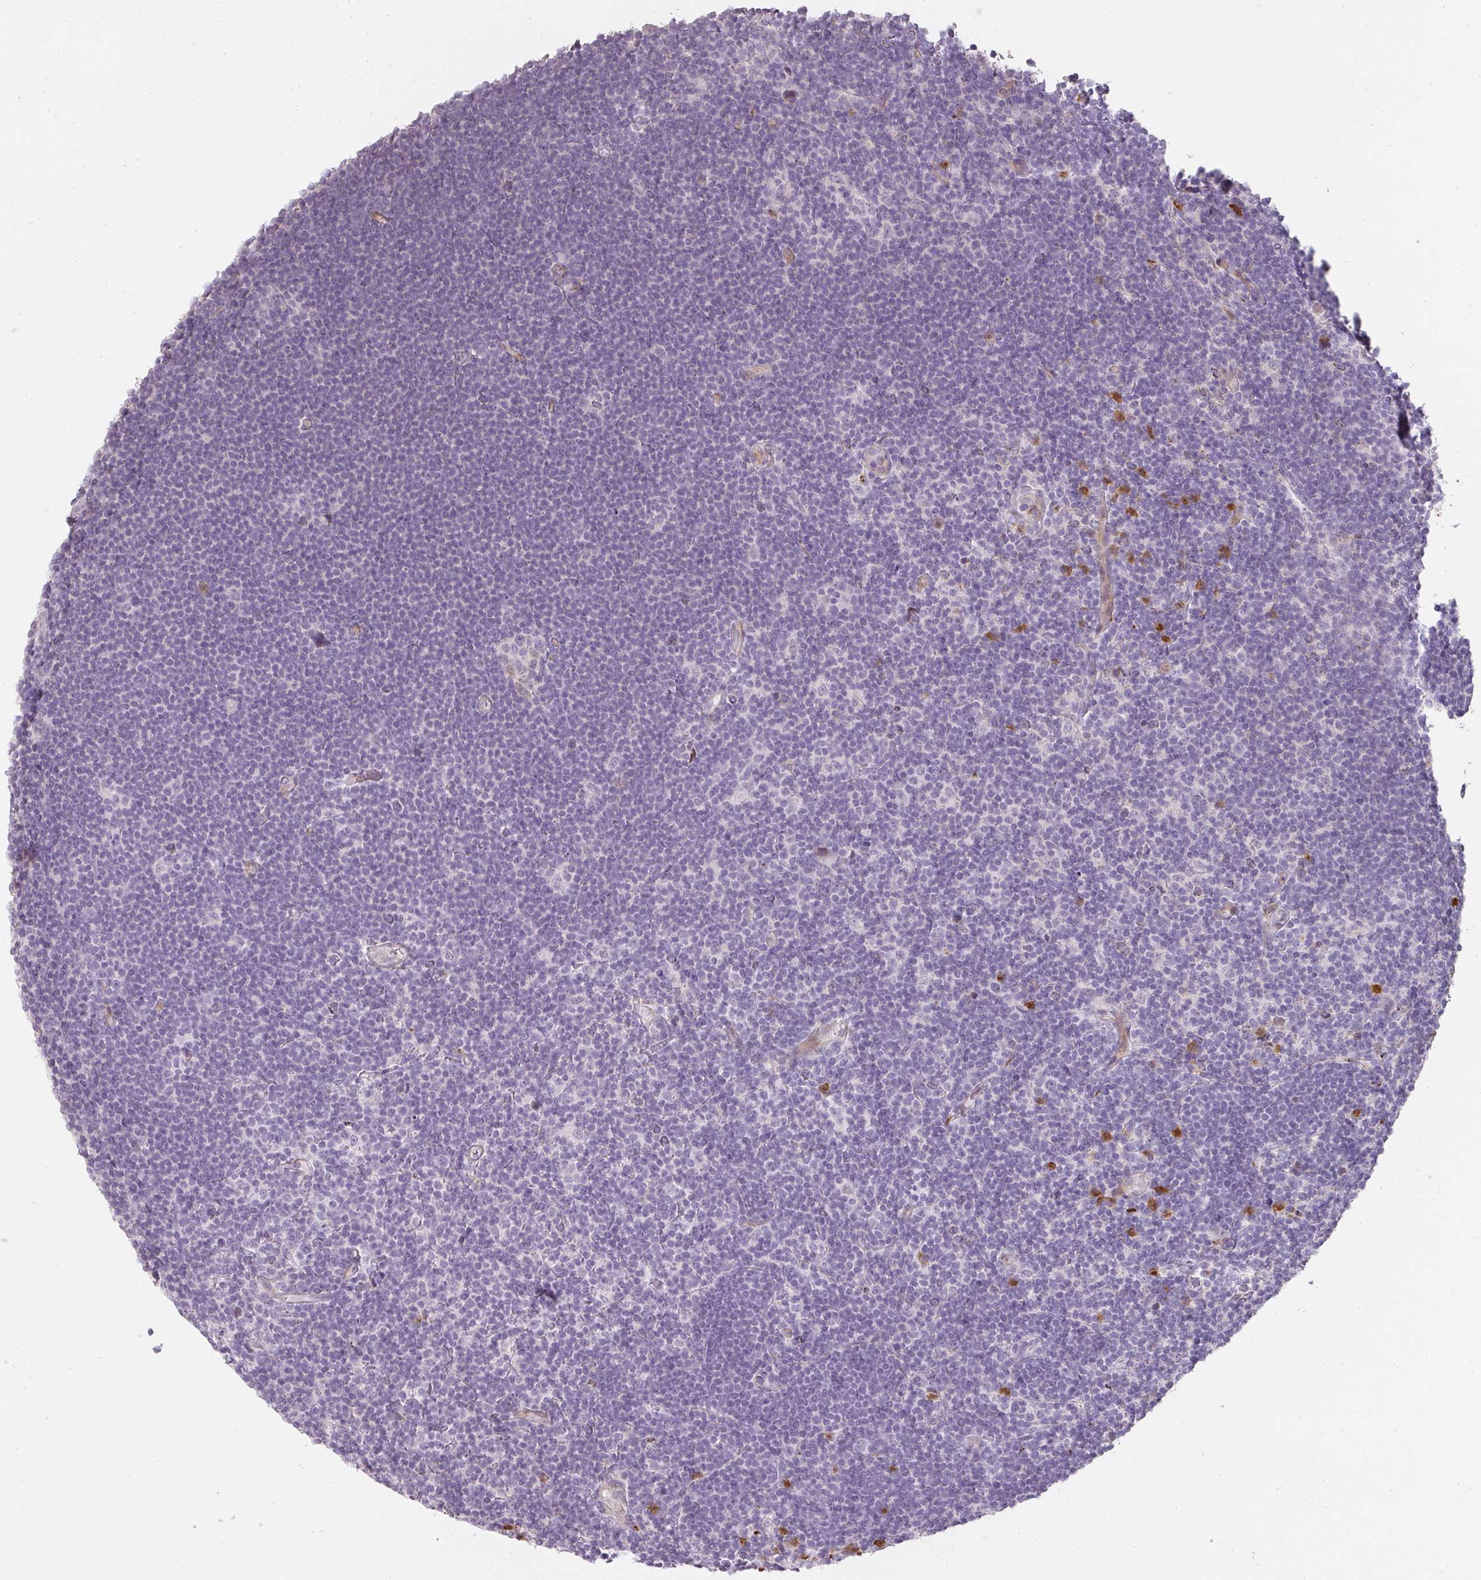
{"staining": {"intensity": "negative", "quantity": "none", "location": "none"}, "tissue": "lymphoma", "cell_type": "Tumor cells", "image_type": "cancer", "snomed": [{"axis": "morphology", "description": "Hodgkin's disease, NOS"}, {"axis": "topography", "description": "Lymph node"}], "caption": "Tumor cells show no significant protein expression in Hodgkin's disease.", "gene": "BIK", "patient": {"sex": "female", "age": 57}}